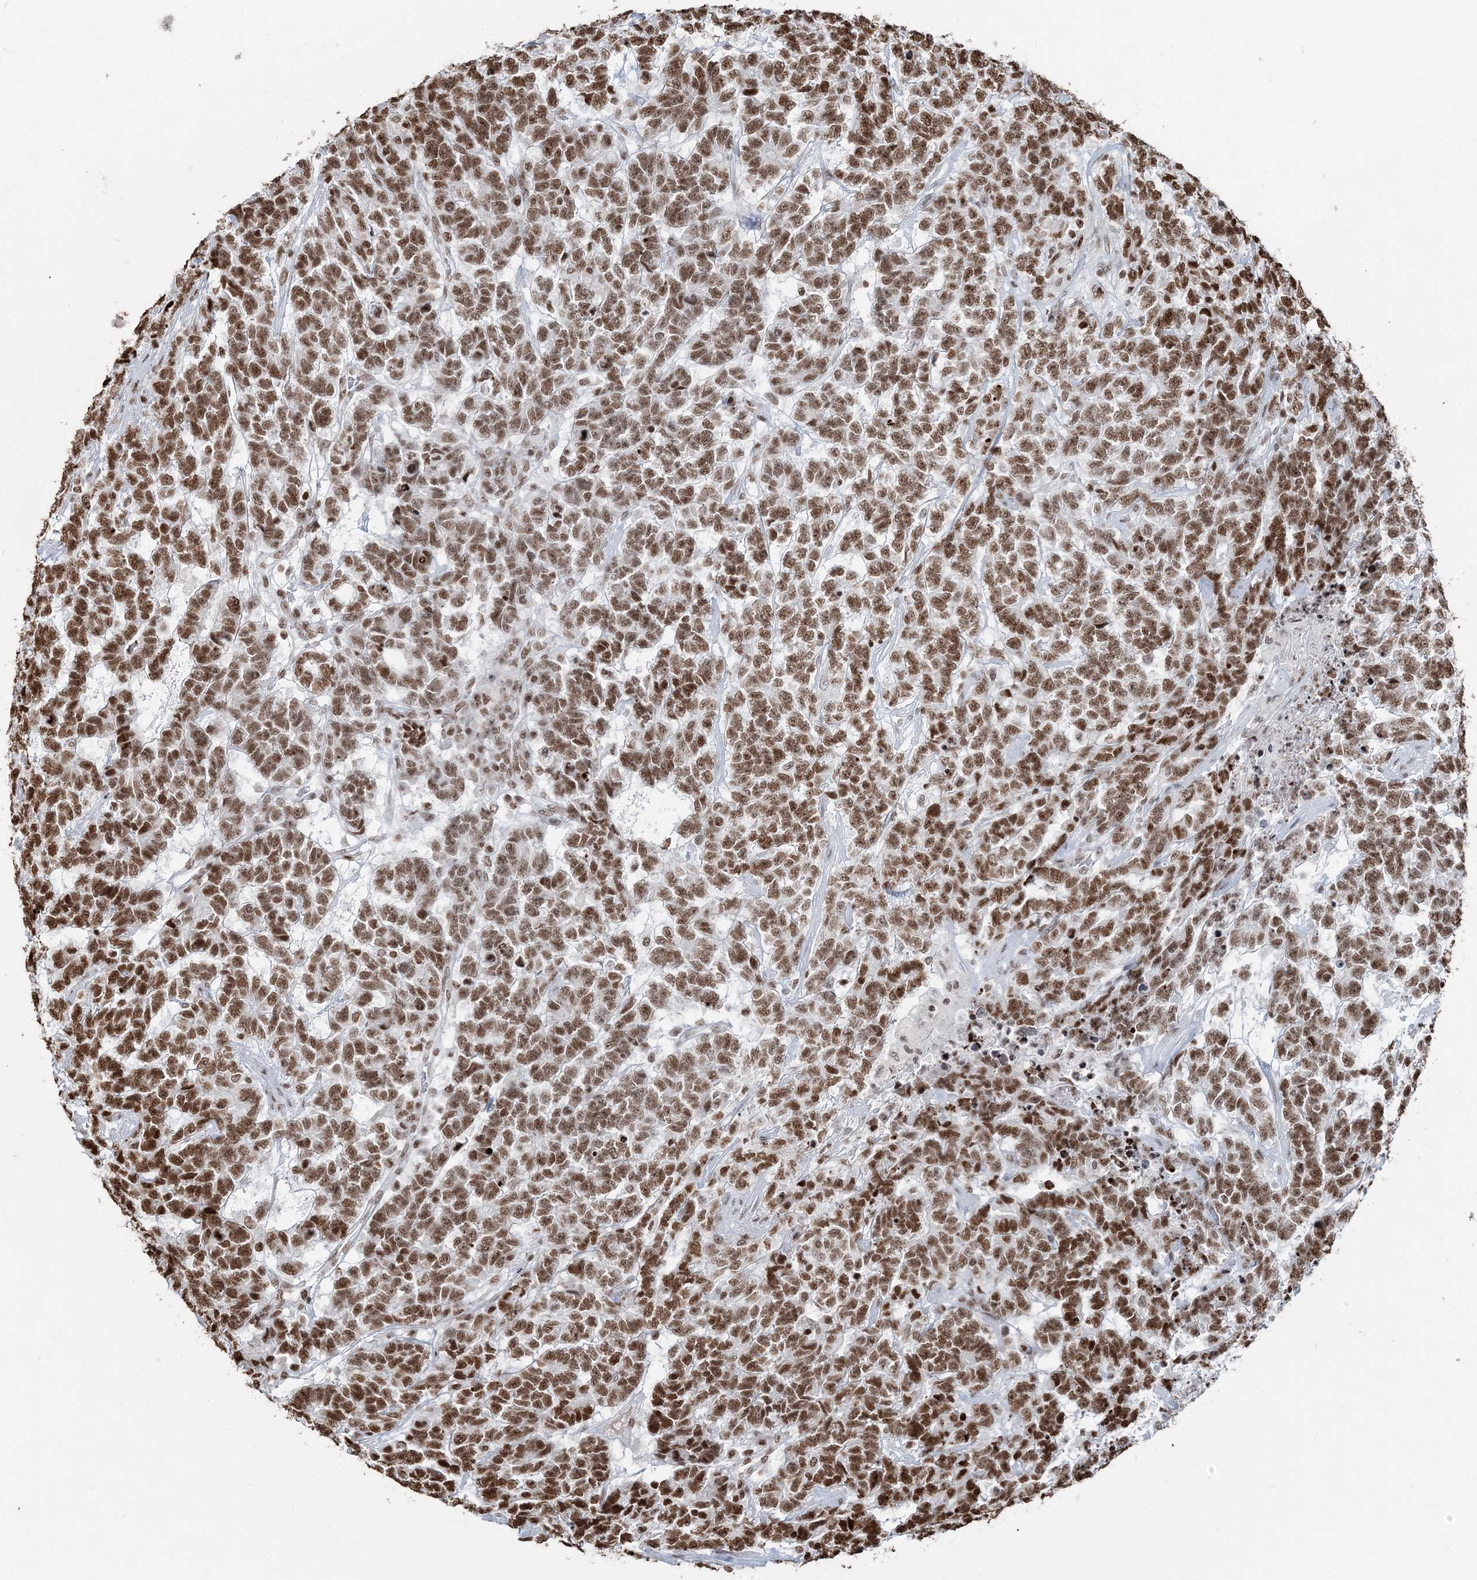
{"staining": {"intensity": "moderate", "quantity": ">75%", "location": "nuclear"}, "tissue": "testis cancer", "cell_type": "Tumor cells", "image_type": "cancer", "snomed": [{"axis": "morphology", "description": "Carcinoma, Embryonal, NOS"}, {"axis": "topography", "description": "Testis"}], "caption": "Immunohistochemistry micrograph of neoplastic tissue: testis cancer (embryonal carcinoma) stained using immunohistochemistry displays medium levels of moderate protein expression localized specifically in the nuclear of tumor cells, appearing as a nuclear brown color.", "gene": "H3-3B", "patient": {"sex": "male", "age": 26}}